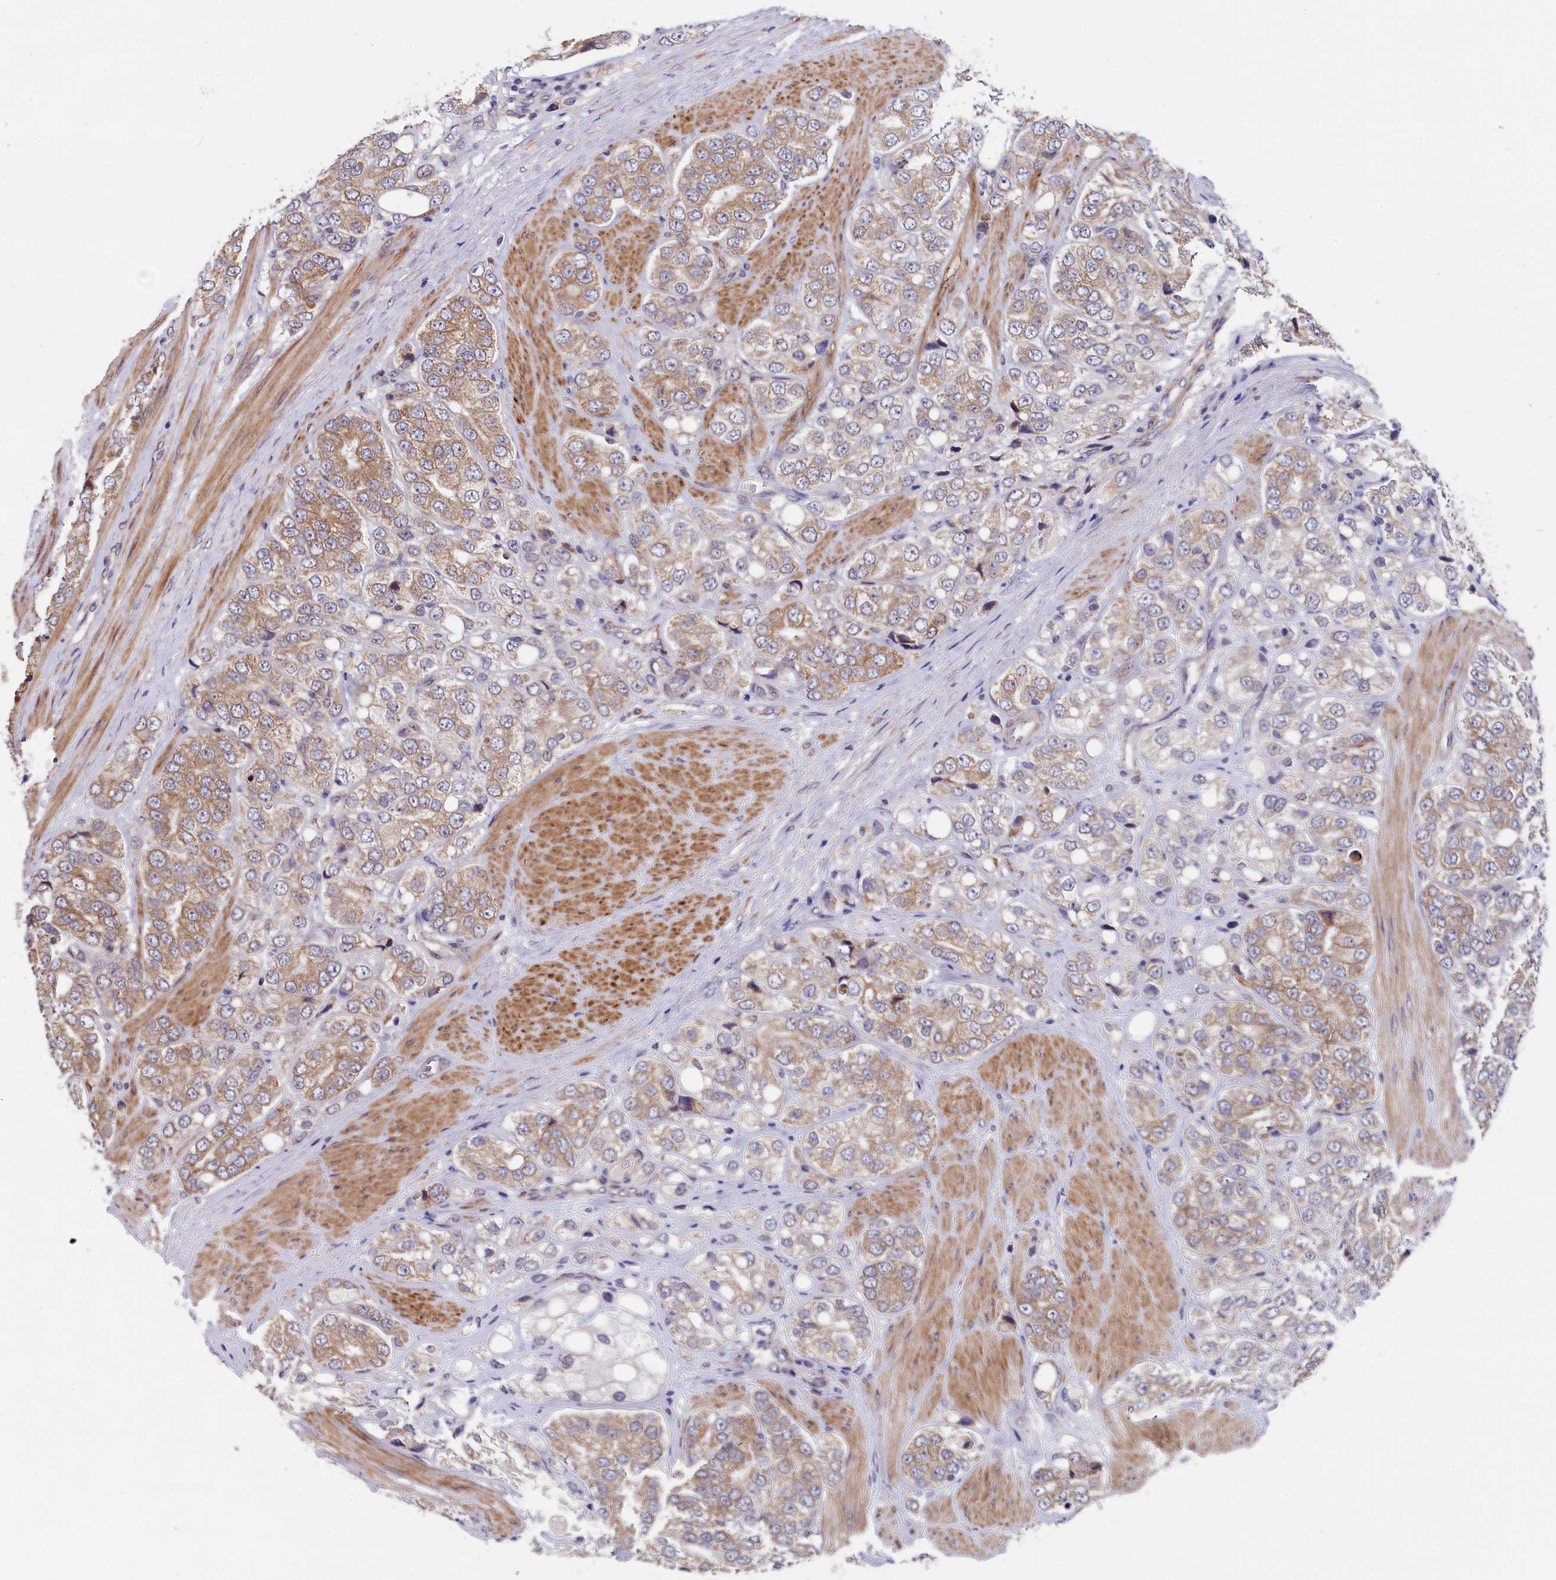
{"staining": {"intensity": "weak", "quantity": "25%-75%", "location": "cytoplasmic/membranous"}, "tissue": "prostate cancer", "cell_type": "Tumor cells", "image_type": "cancer", "snomed": [{"axis": "morphology", "description": "Adenocarcinoma, High grade"}, {"axis": "topography", "description": "Prostate"}], "caption": "Prostate high-grade adenocarcinoma stained with a brown dye reveals weak cytoplasmic/membranous positive staining in approximately 25%-75% of tumor cells.", "gene": "SLC39A6", "patient": {"sex": "male", "age": 50}}